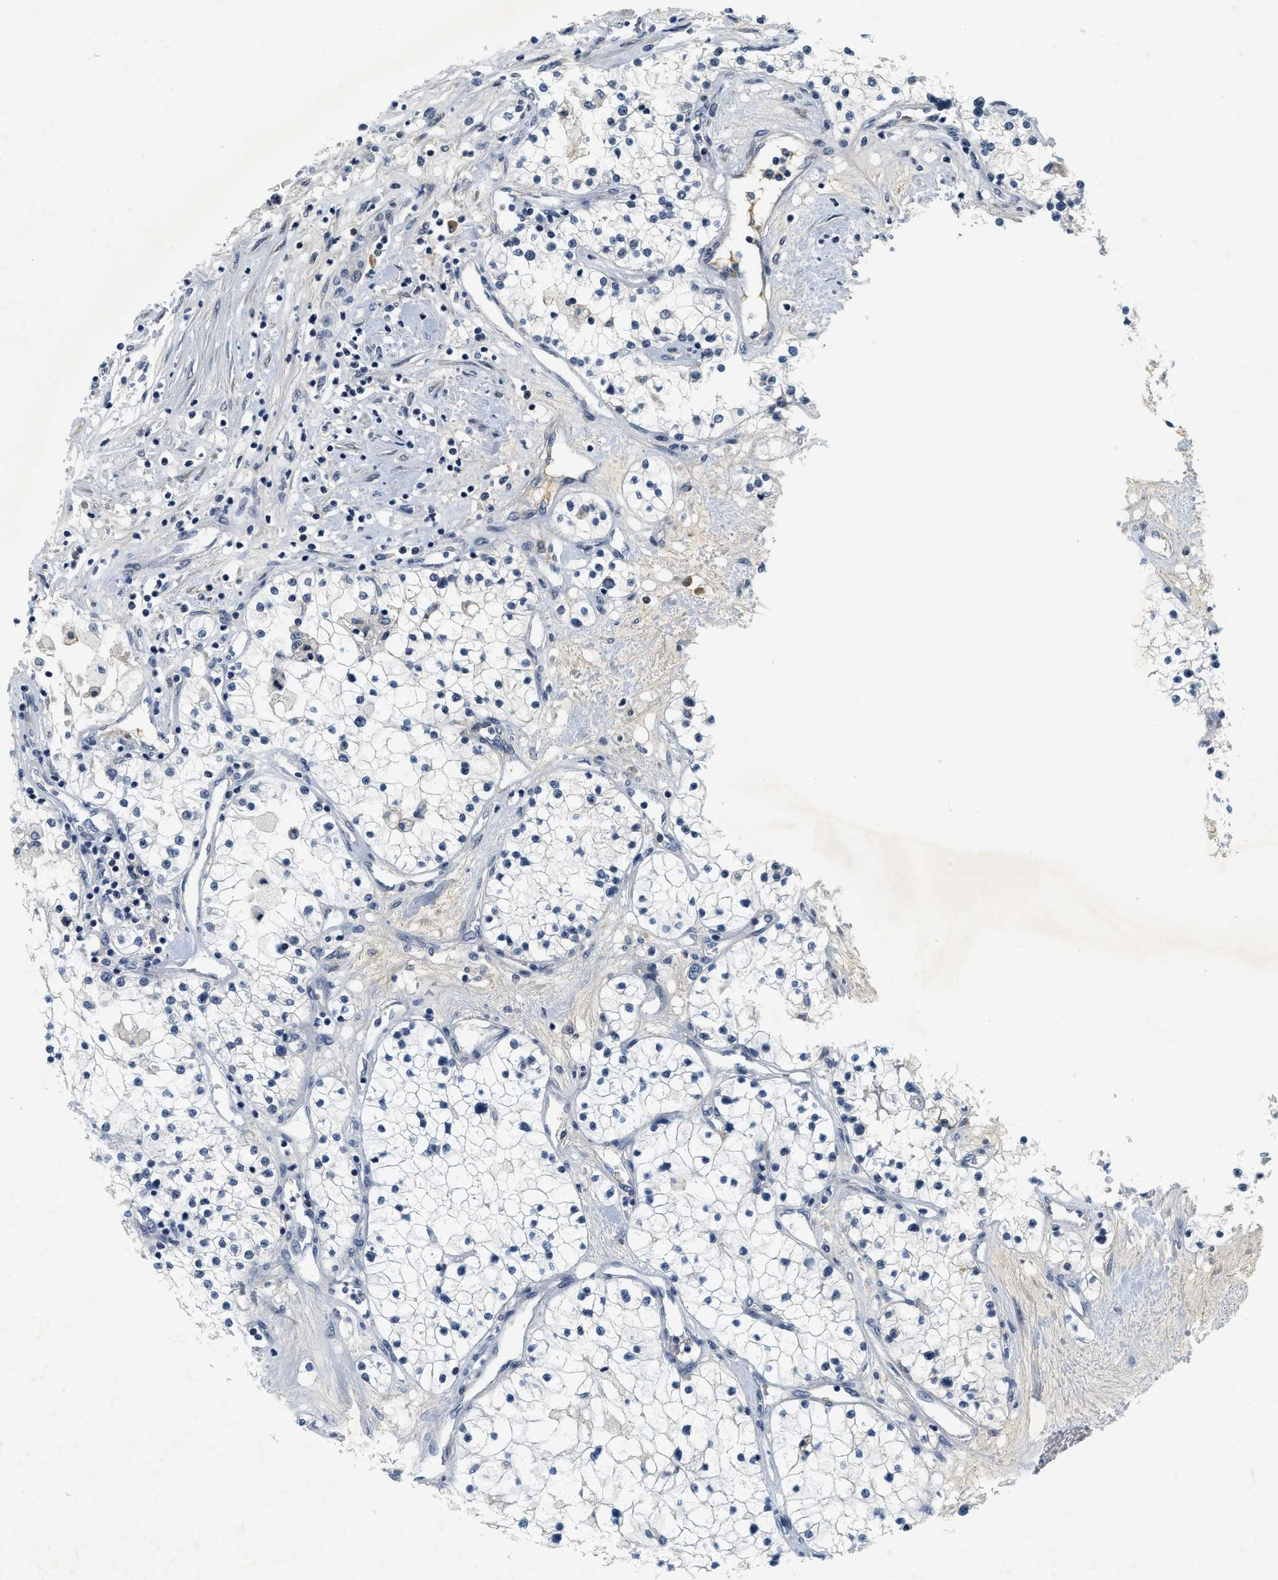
{"staining": {"intensity": "negative", "quantity": "none", "location": "none"}, "tissue": "renal cancer", "cell_type": "Tumor cells", "image_type": "cancer", "snomed": [{"axis": "morphology", "description": "Adenocarcinoma, NOS"}, {"axis": "topography", "description": "Kidney"}], "caption": "DAB immunohistochemical staining of human renal adenocarcinoma exhibits no significant positivity in tumor cells. The staining is performed using DAB brown chromogen with nuclei counter-stained in using hematoxylin.", "gene": "MZF1", "patient": {"sex": "male", "age": 68}}